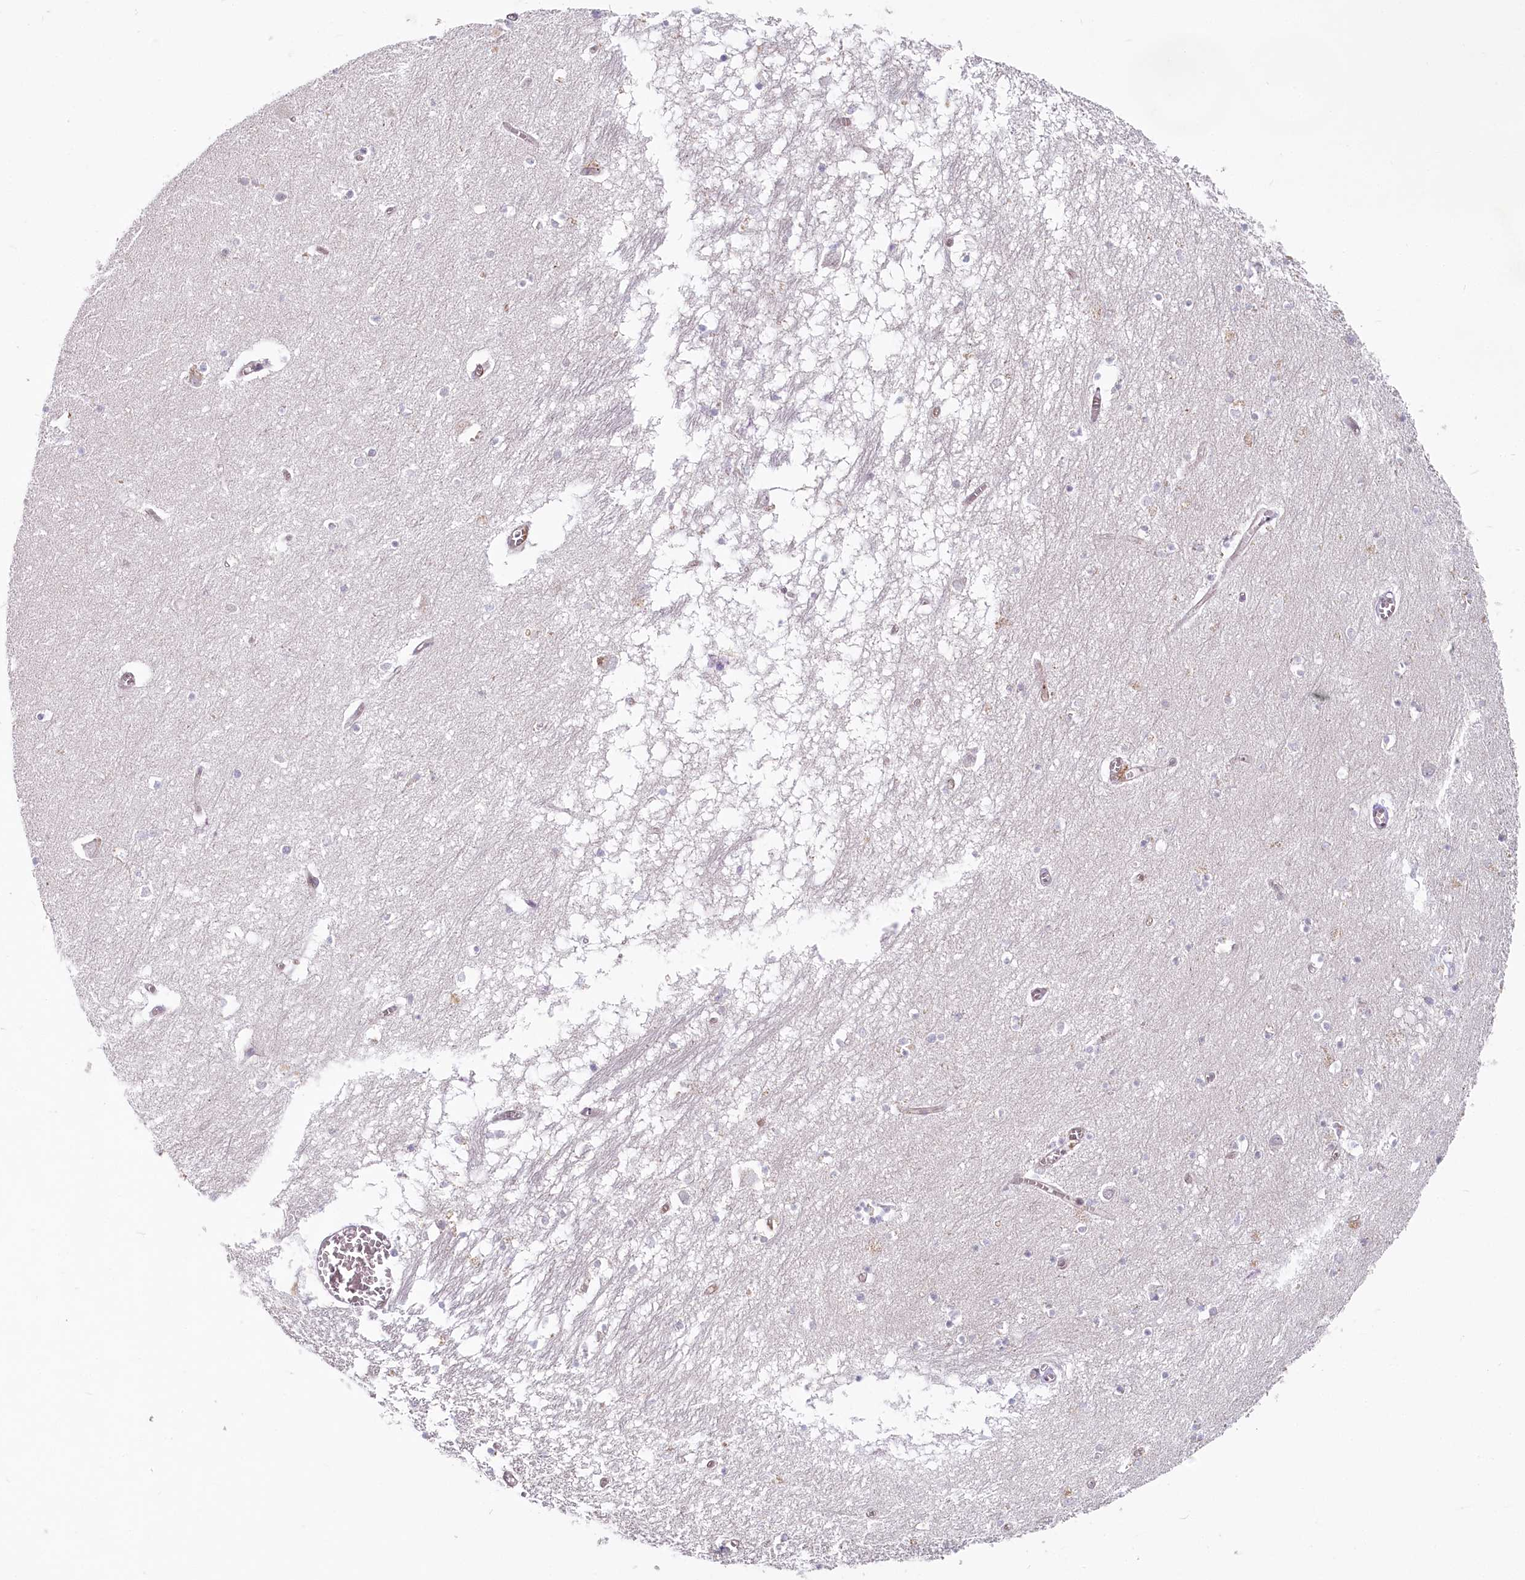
{"staining": {"intensity": "negative", "quantity": "none", "location": "none"}, "tissue": "hippocampus", "cell_type": "Glial cells", "image_type": "normal", "snomed": [{"axis": "morphology", "description": "Normal tissue, NOS"}, {"axis": "topography", "description": "Hippocampus"}], "caption": "This is a micrograph of immunohistochemistry (IHC) staining of unremarkable hippocampus, which shows no expression in glial cells.", "gene": "ABHD8", "patient": {"sex": "male", "age": 70}}